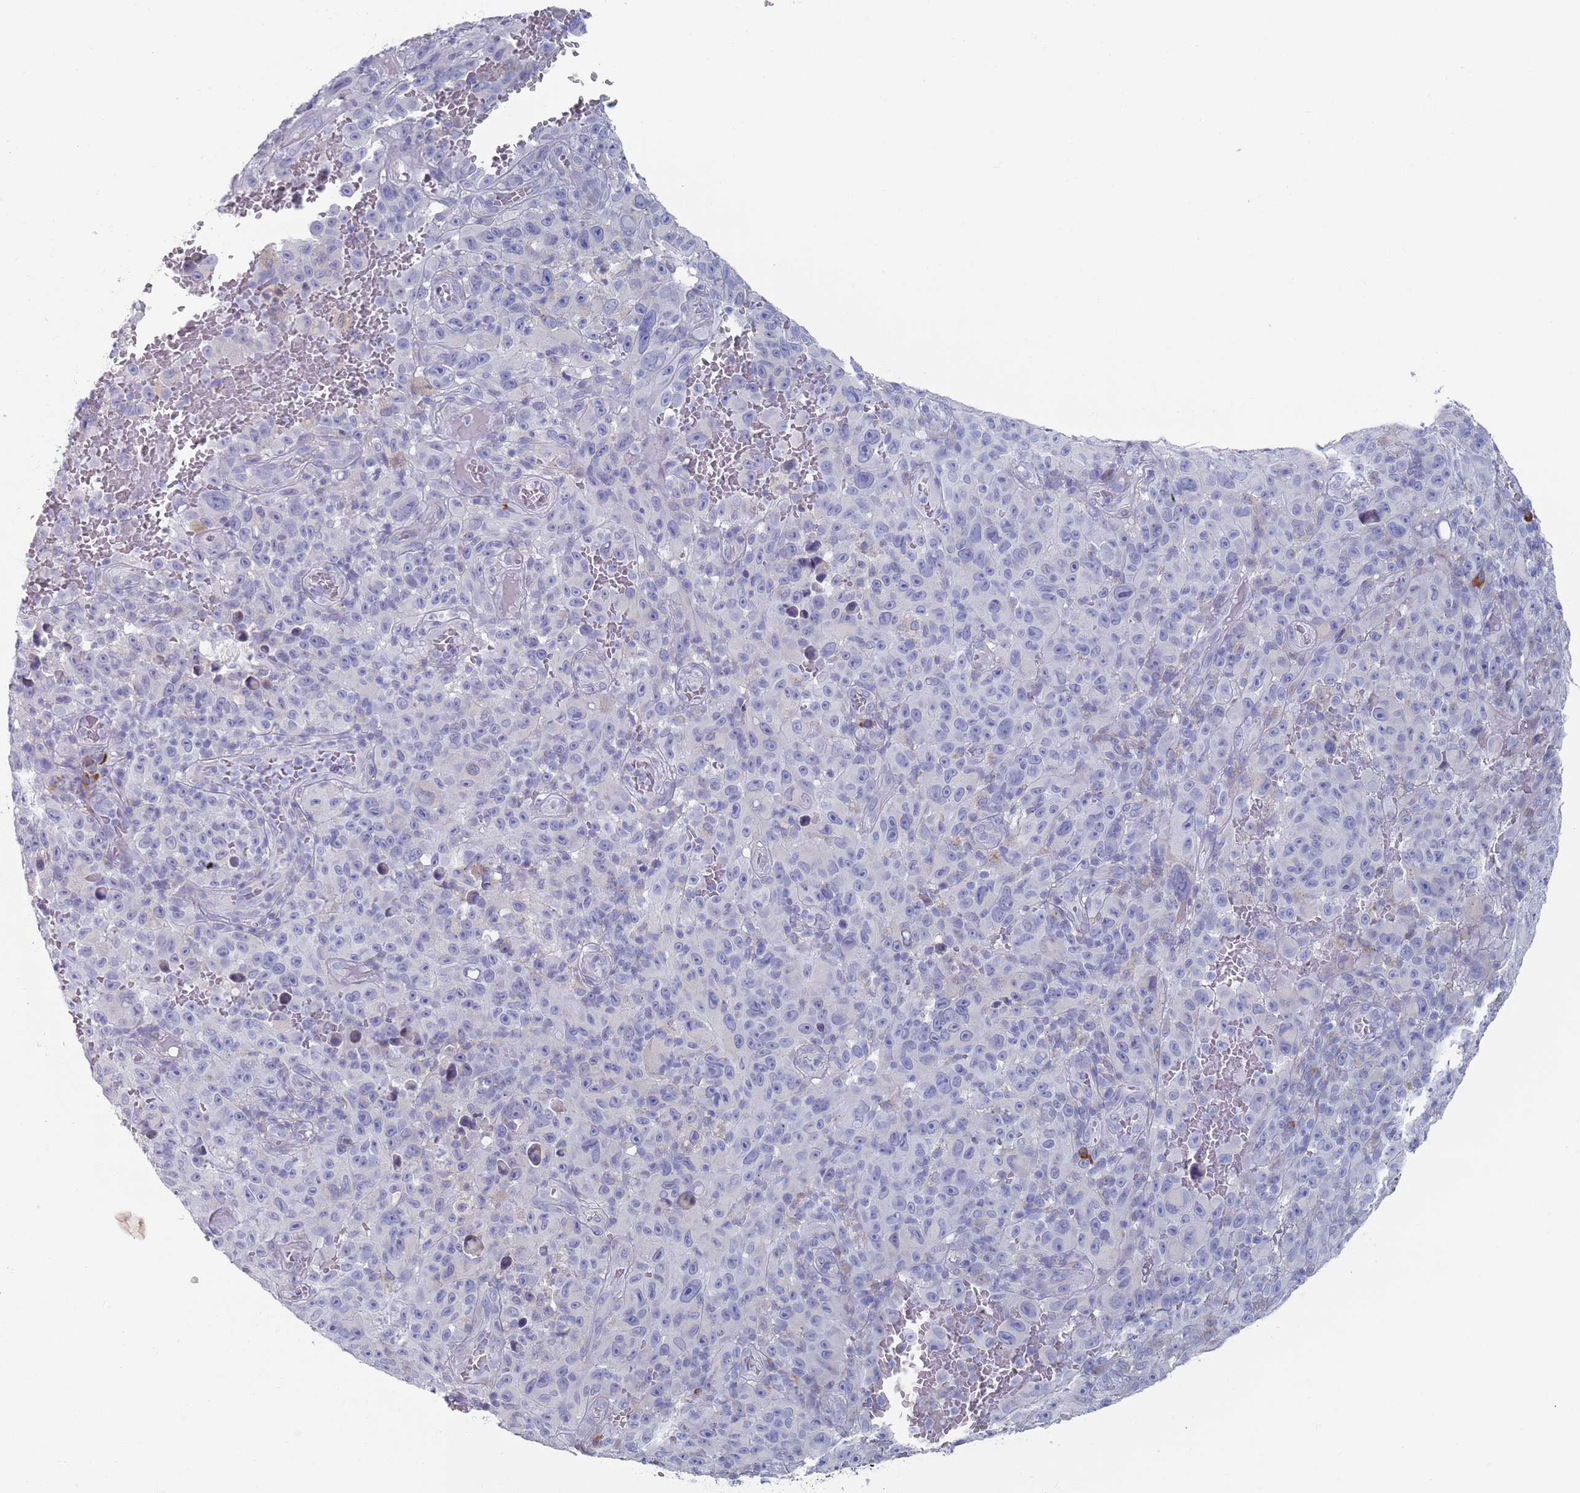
{"staining": {"intensity": "negative", "quantity": "none", "location": "none"}, "tissue": "melanoma", "cell_type": "Tumor cells", "image_type": "cancer", "snomed": [{"axis": "morphology", "description": "Malignant melanoma, NOS"}, {"axis": "topography", "description": "Skin"}], "caption": "Tumor cells show no significant protein expression in melanoma.", "gene": "MAT1A", "patient": {"sex": "female", "age": 82}}